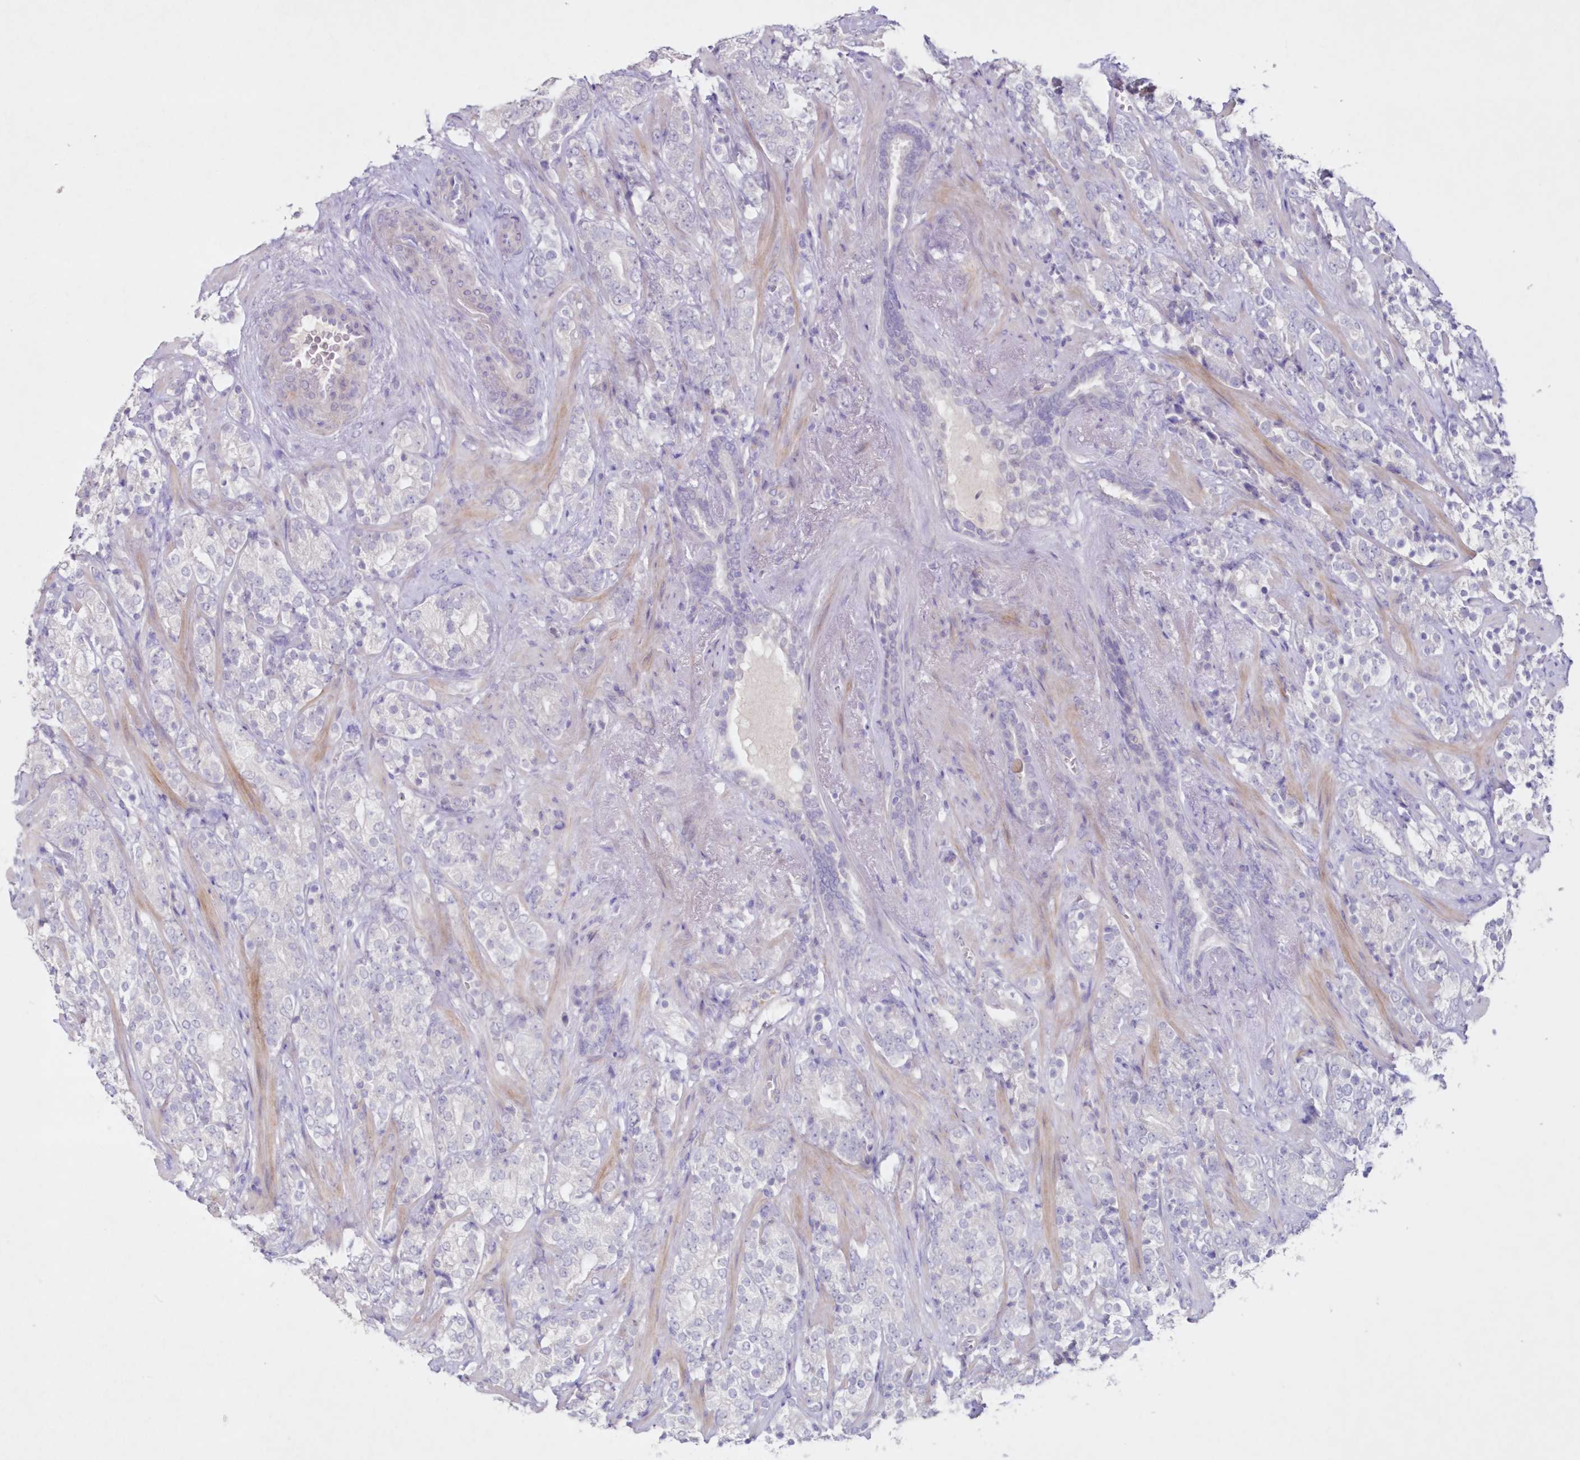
{"staining": {"intensity": "negative", "quantity": "none", "location": "none"}, "tissue": "prostate cancer", "cell_type": "Tumor cells", "image_type": "cancer", "snomed": [{"axis": "morphology", "description": "Adenocarcinoma, High grade"}, {"axis": "topography", "description": "Prostate"}], "caption": "Immunohistochemistry (IHC) image of neoplastic tissue: human prostate cancer stained with DAB (3,3'-diaminobenzidine) demonstrates no significant protein positivity in tumor cells.", "gene": "GCKR", "patient": {"sex": "male", "age": 71}}